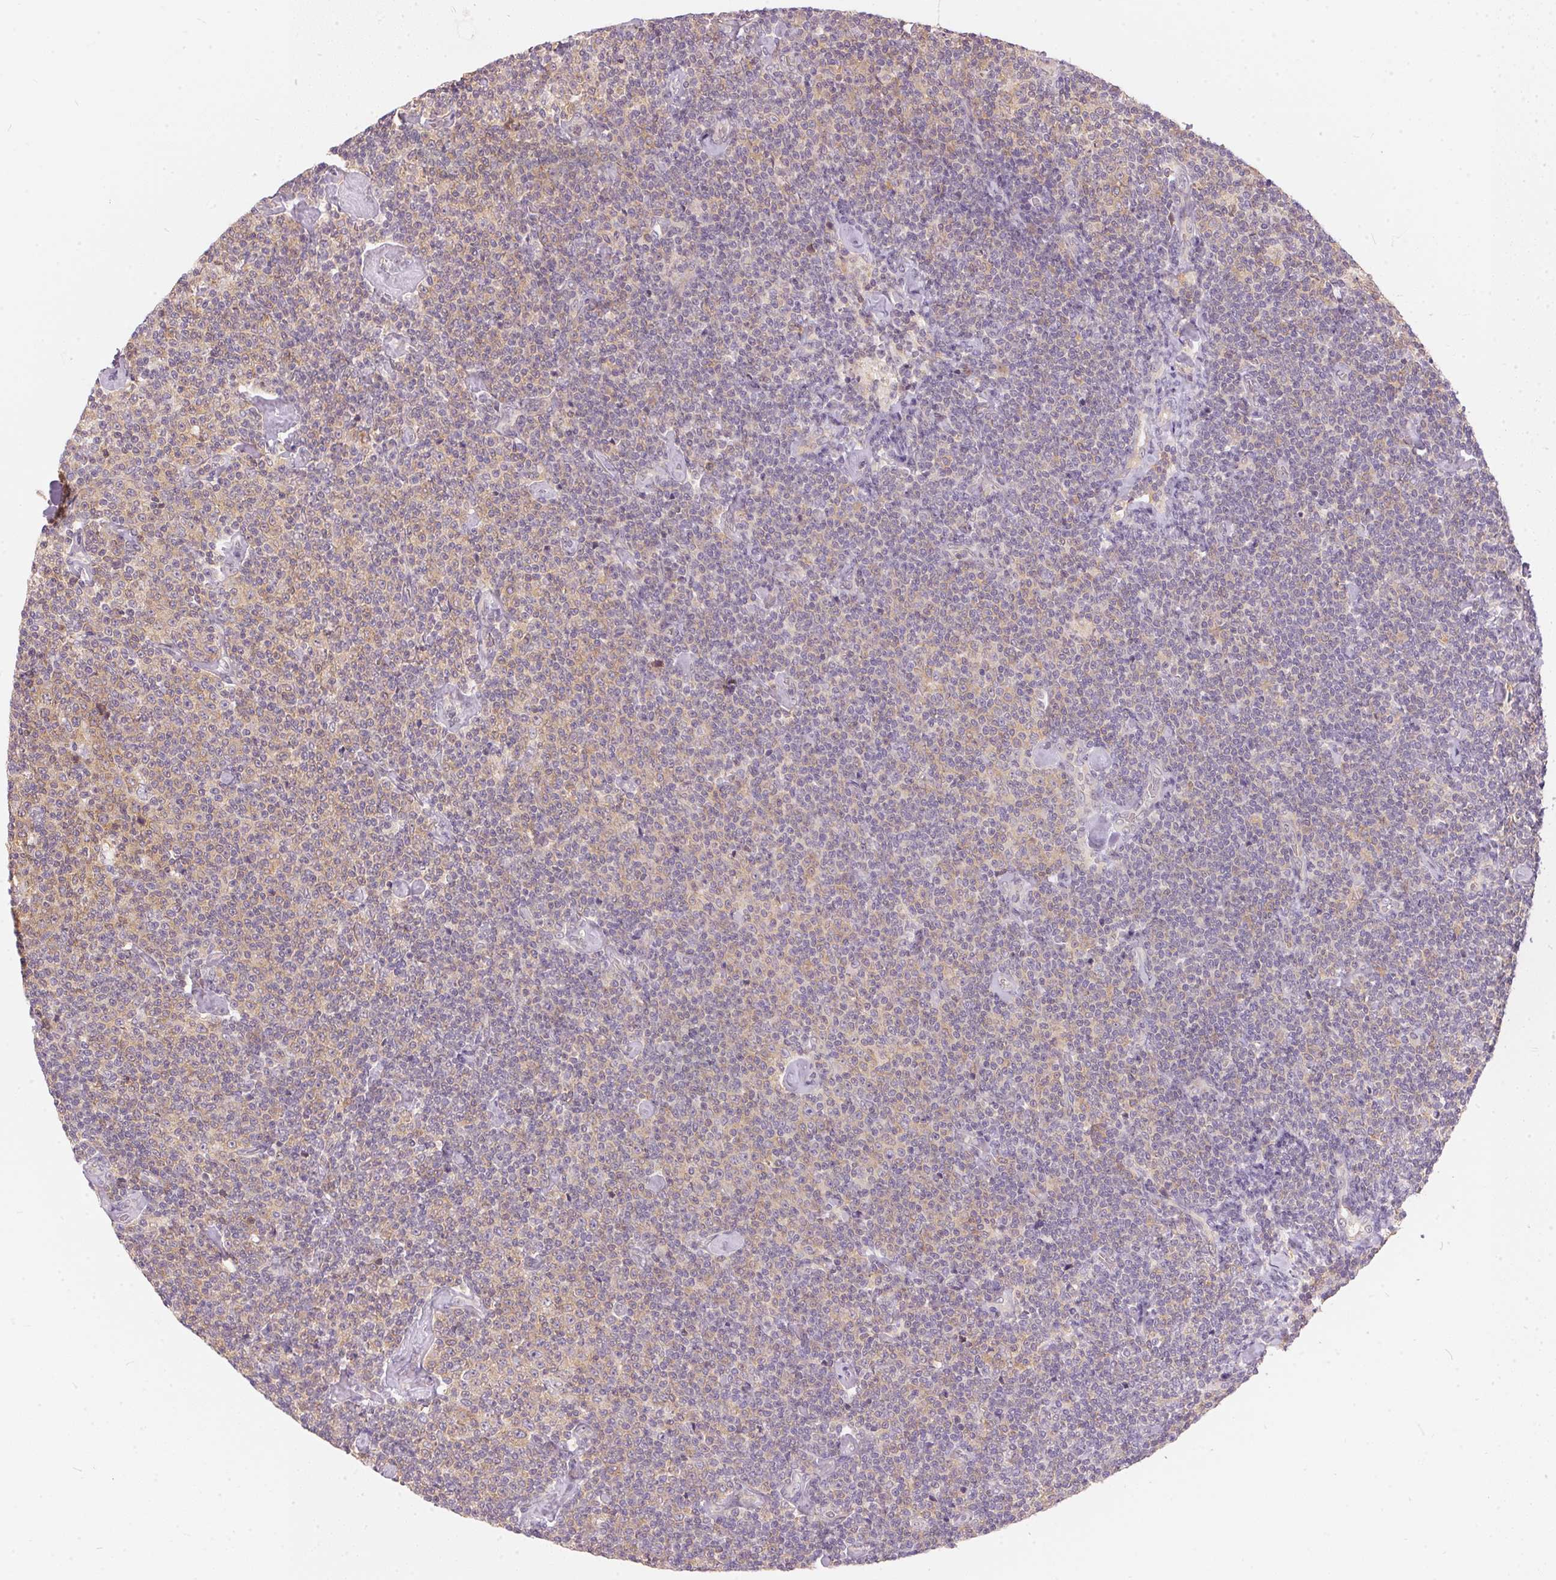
{"staining": {"intensity": "weak", "quantity": "25%-75%", "location": "cytoplasmic/membranous"}, "tissue": "lymphoma", "cell_type": "Tumor cells", "image_type": "cancer", "snomed": [{"axis": "morphology", "description": "Malignant lymphoma, non-Hodgkin's type, Low grade"}, {"axis": "topography", "description": "Lymph node"}], "caption": "Low-grade malignant lymphoma, non-Hodgkin's type stained with a protein marker shows weak staining in tumor cells.", "gene": "BLMH", "patient": {"sex": "male", "age": 81}}